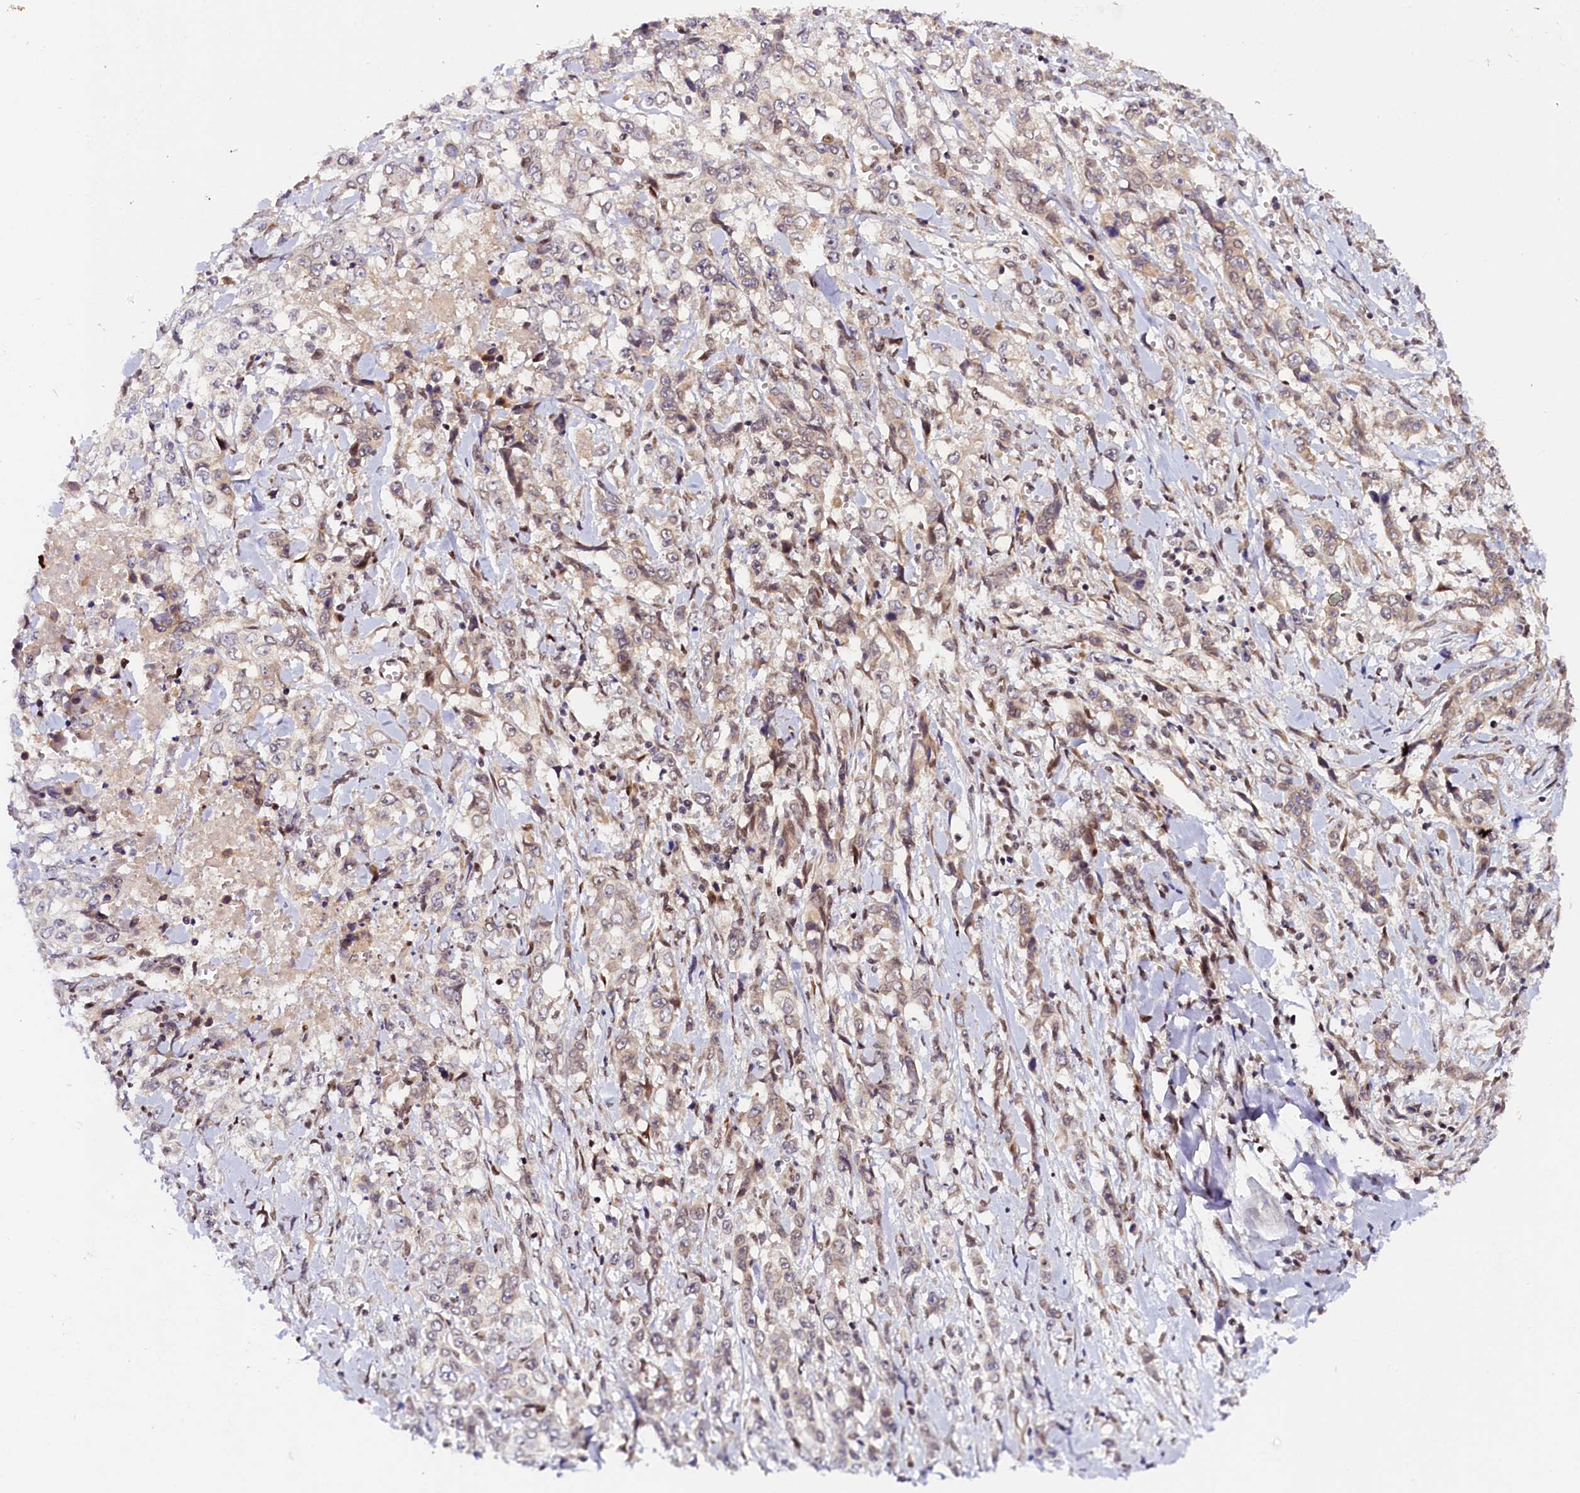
{"staining": {"intensity": "weak", "quantity": "<25%", "location": "cytoplasmic/membranous"}, "tissue": "stomach cancer", "cell_type": "Tumor cells", "image_type": "cancer", "snomed": [{"axis": "morphology", "description": "Adenocarcinoma, NOS"}, {"axis": "topography", "description": "Stomach, upper"}], "caption": "The IHC photomicrograph has no significant positivity in tumor cells of stomach adenocarcinoma tissue.", "gene": "ANKRD24", "patient": {"sex": "male", "age": 62}}